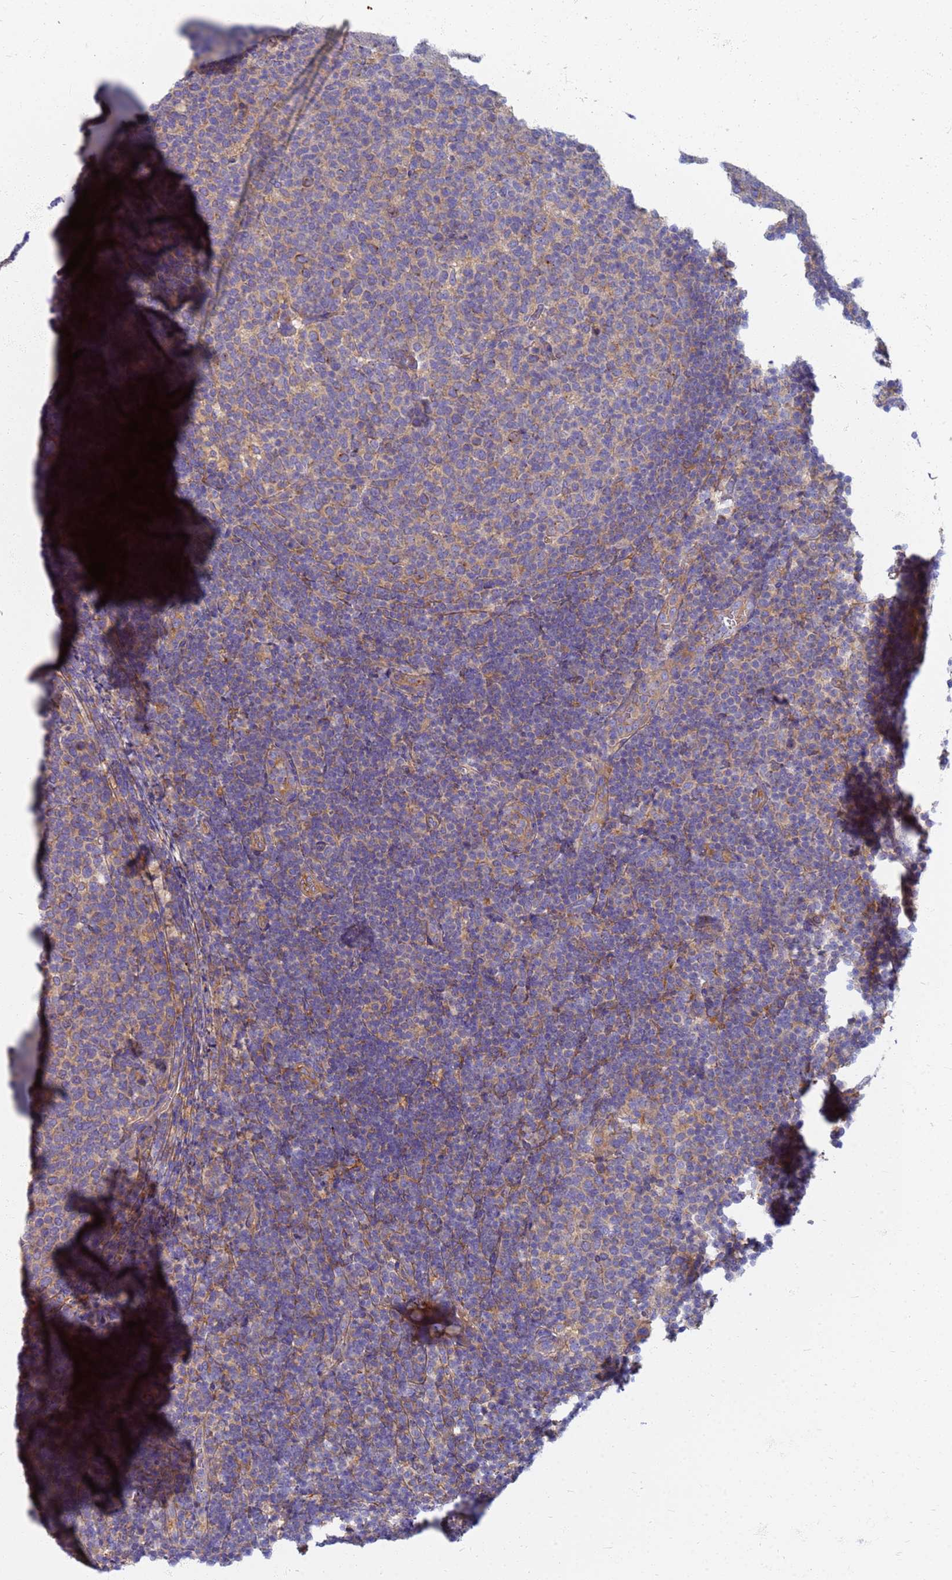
{"staining": {"intensity": "weak", "quantity": "<25%", "location": "cytoplasmic/membranous"}, "tissue": "tonsil", "cell_type": "Germinal center cells", "image_type": "normal", "snomed": [{"axis": "morphology", "description": "Normal tissue, NOS"}, {"axis": "topography", "description": "Tonsil"}], "caption": "Micrograph shows no significant protein staining in germinal center cells of unremarkable tonsil. (Brightfield microscopy of DAB immunohistochemistry (IHC) at high magnification).", "gene": "EEA1", "patient": {"sex": "female", "age": 10}}